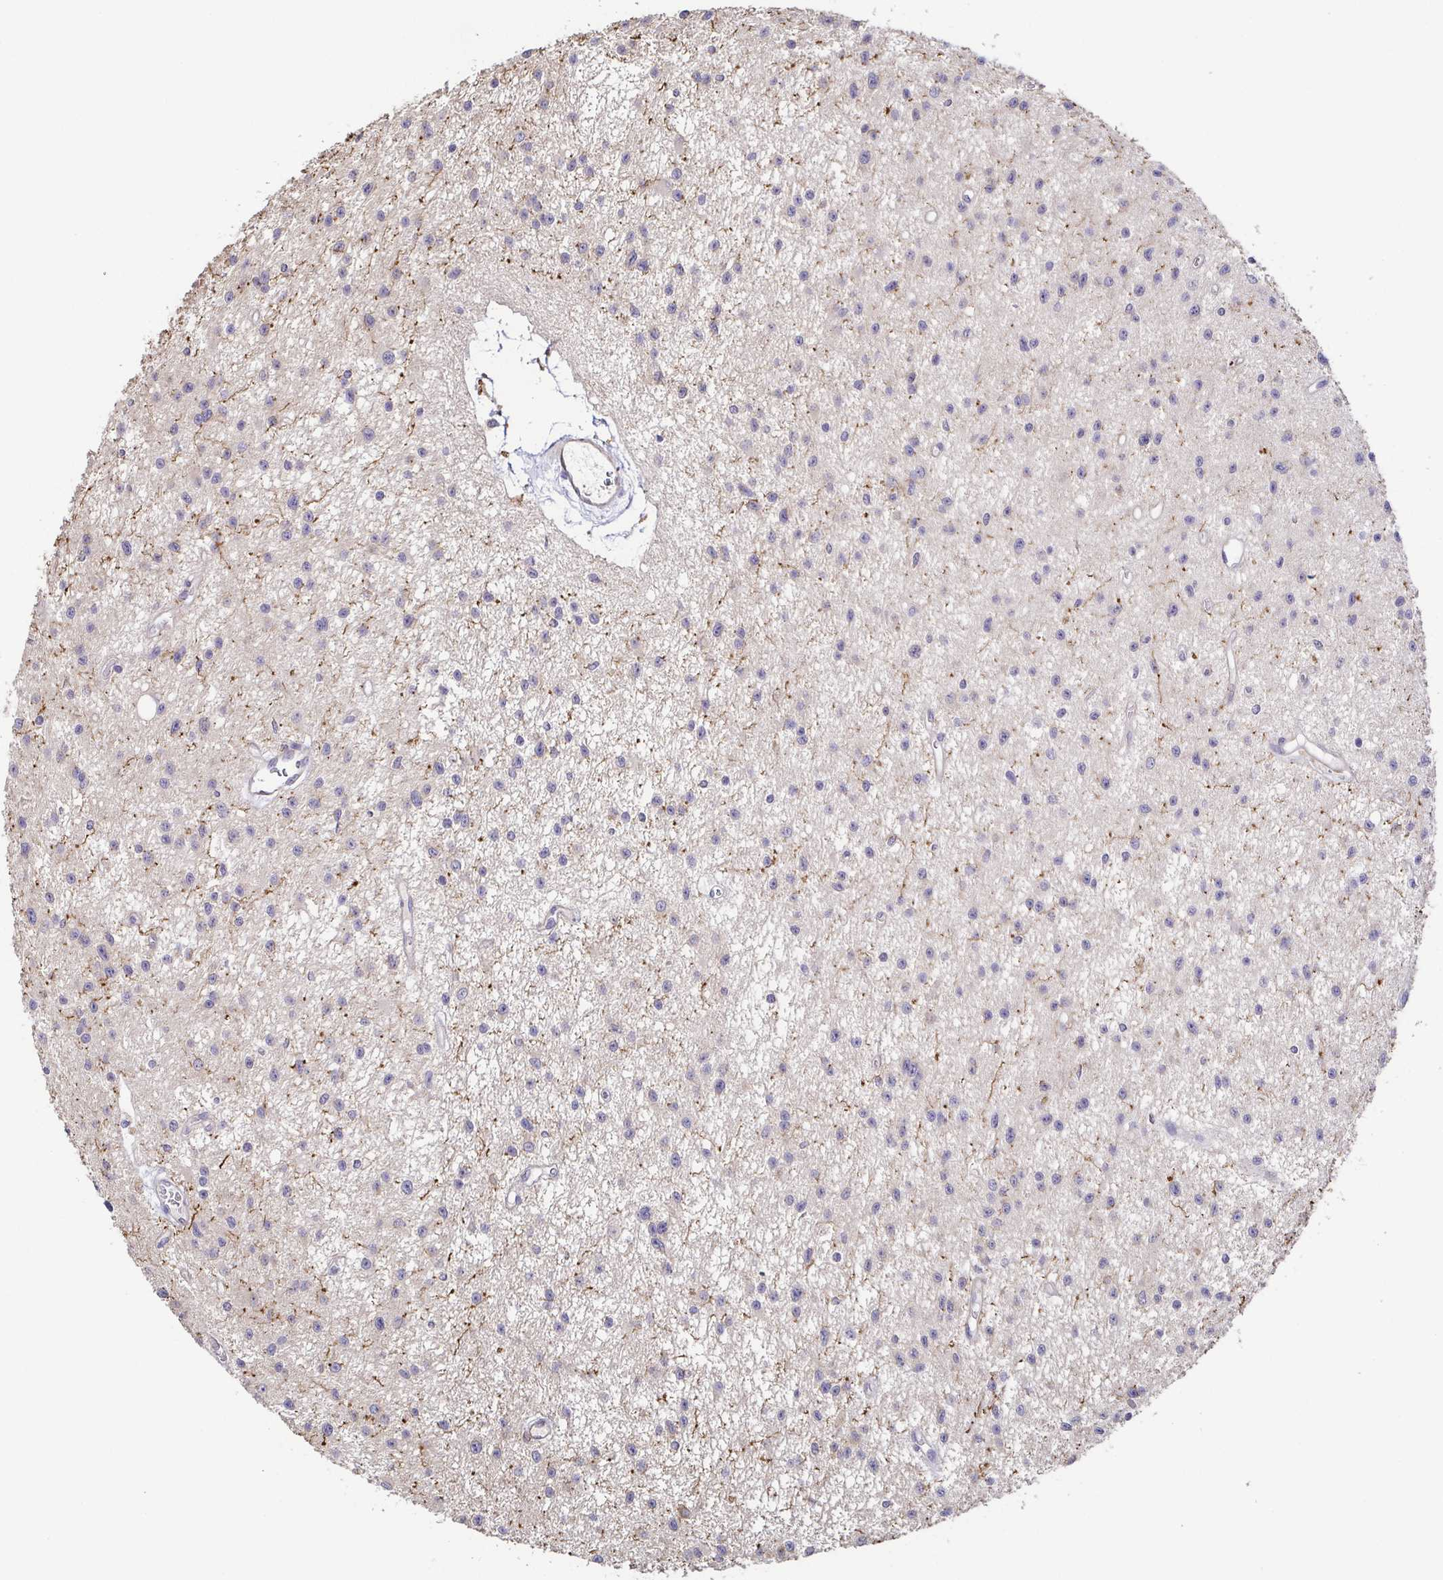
{"staining": {"intensity": "negative", "quantity": "none", "location": "none"}, "tissue": "glioma", "cell_type": "Tumor cells", "image_type": "cancer", "snomed": [{"axis": "morphology", "description": "Glioma, malignant, Low grade"}, {"axis": "topography", "description": "Brain"}], "caption": "Human glioma stained for a protein using immunohistochemistry (IHC) shows no positivity in tumor cells.", "gene": "EIF3D", "patient": {"sex": "male", "age": 43}}